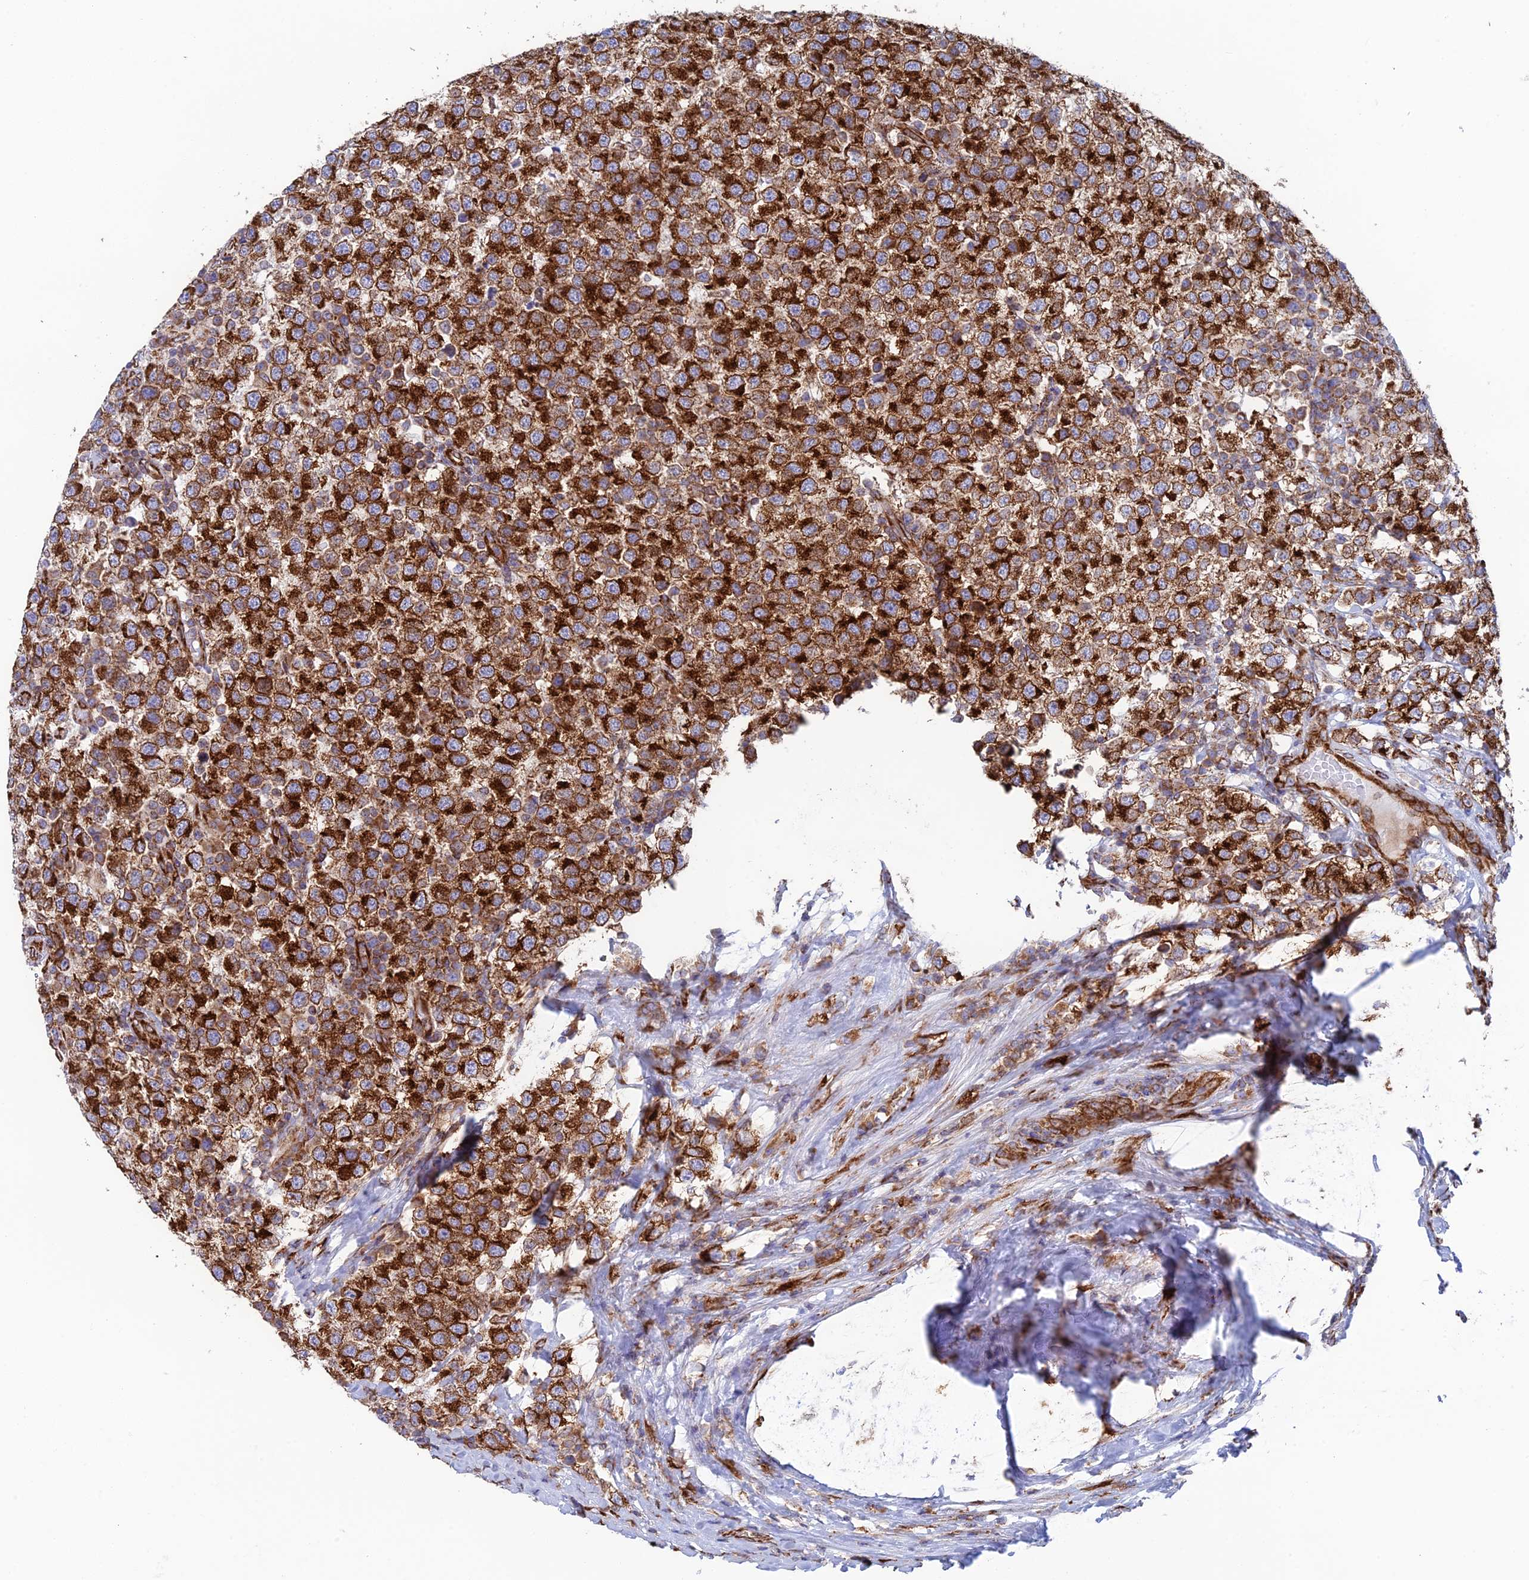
{"staining": {"intensity": "strong", "quantity": ">75%", "location": "cytoplasmic/membranous"}, "tissue": "testis cancer", "cell_type": "Tumor cells", "image_type": "cancer", "snomed": [{"axis": "morphology", "description": "Seminoma, NOS"}, {"axis": "topography", "description": "Testis"}], "caption": "Testis cancer (seminoma) was stained to show a protein in brown. There is high levels of strong cytoplasmic/membranous expression in about >75% of tumor cells. (IHC, brightfield microscopy, high magnification).", "gene": "CCDC69", "patient": {"sex": "male", "age": 34}}